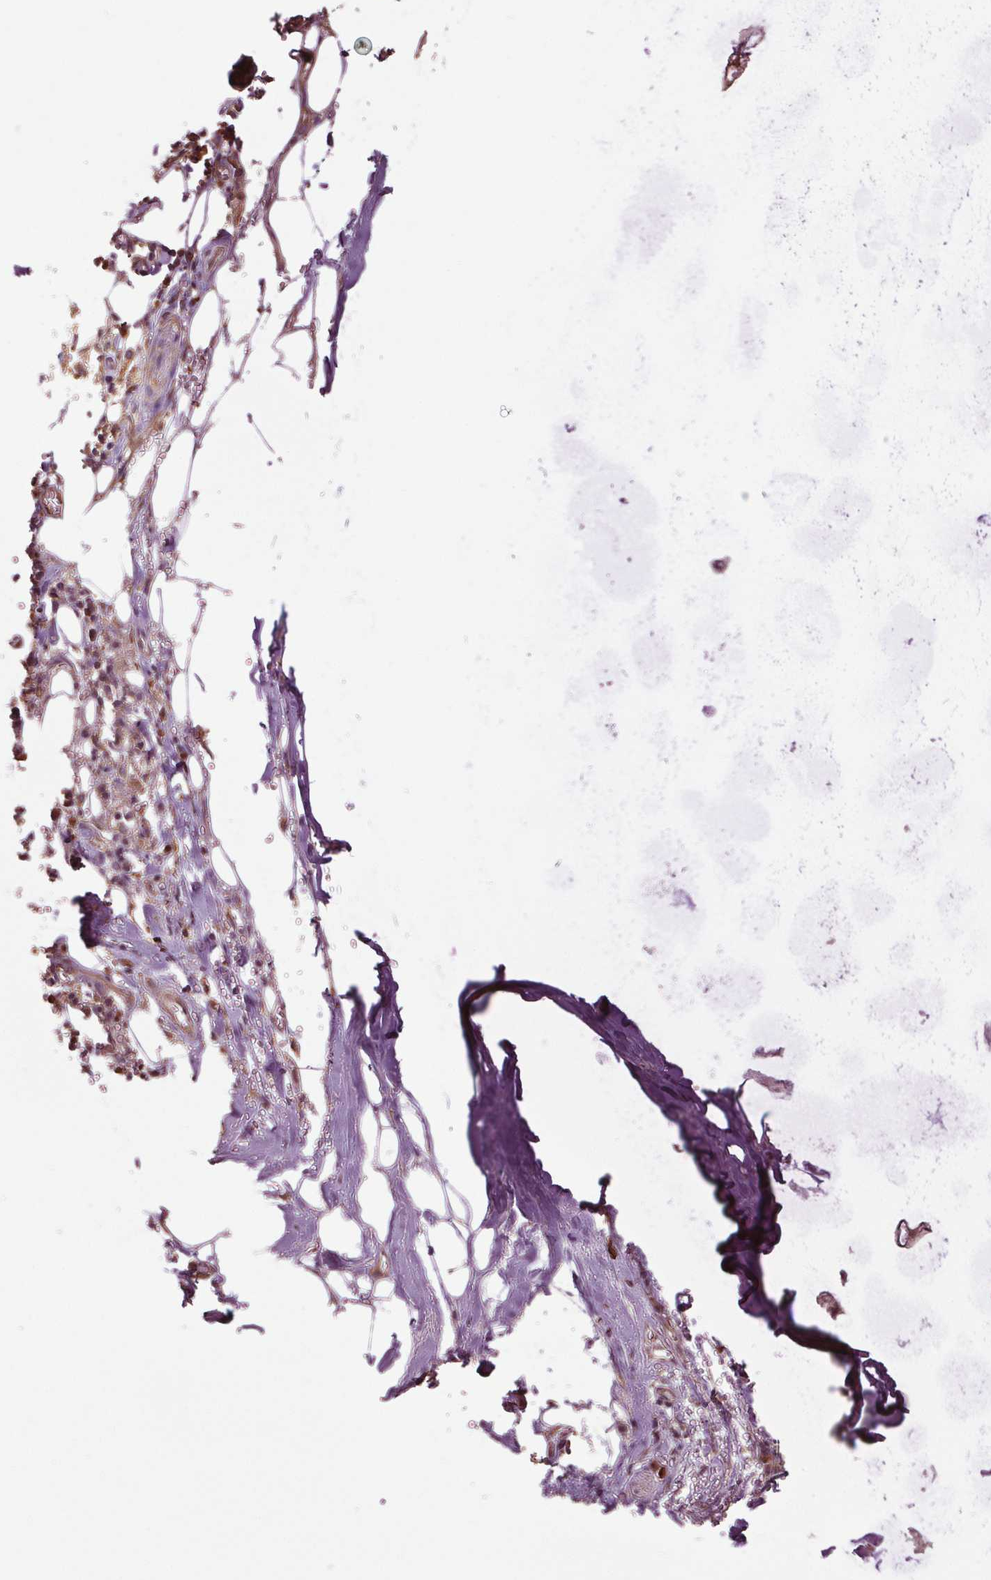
{"staining": {"intensity": "weak", "quantity": "25%-75%", "location": "cytoplasmic/membranous"}, "tissue": "adipose tissue", "cell_type": "Adipocytes", "image_type": "normal", "snomed": [{"axis": "morphology", "description": "Normal tissue, NOS"}, {"axis": "morphology", "description": "Squamous cell carcinoma, NOS"}, {"axis": "topography", "description": "Cartilage tissue"}, {"axis": "topography", "description": "Bronchus"}, {"axis": "topography", "description": "Lung"}], "caption": "Adipocytes exhibit low levels of weak cytoplasmic/membranous staining in about 25%-75% of cells in normal human adipose tissue.", "gene": "RNPEP", "patient": {"sex": "male", "age": 66}}